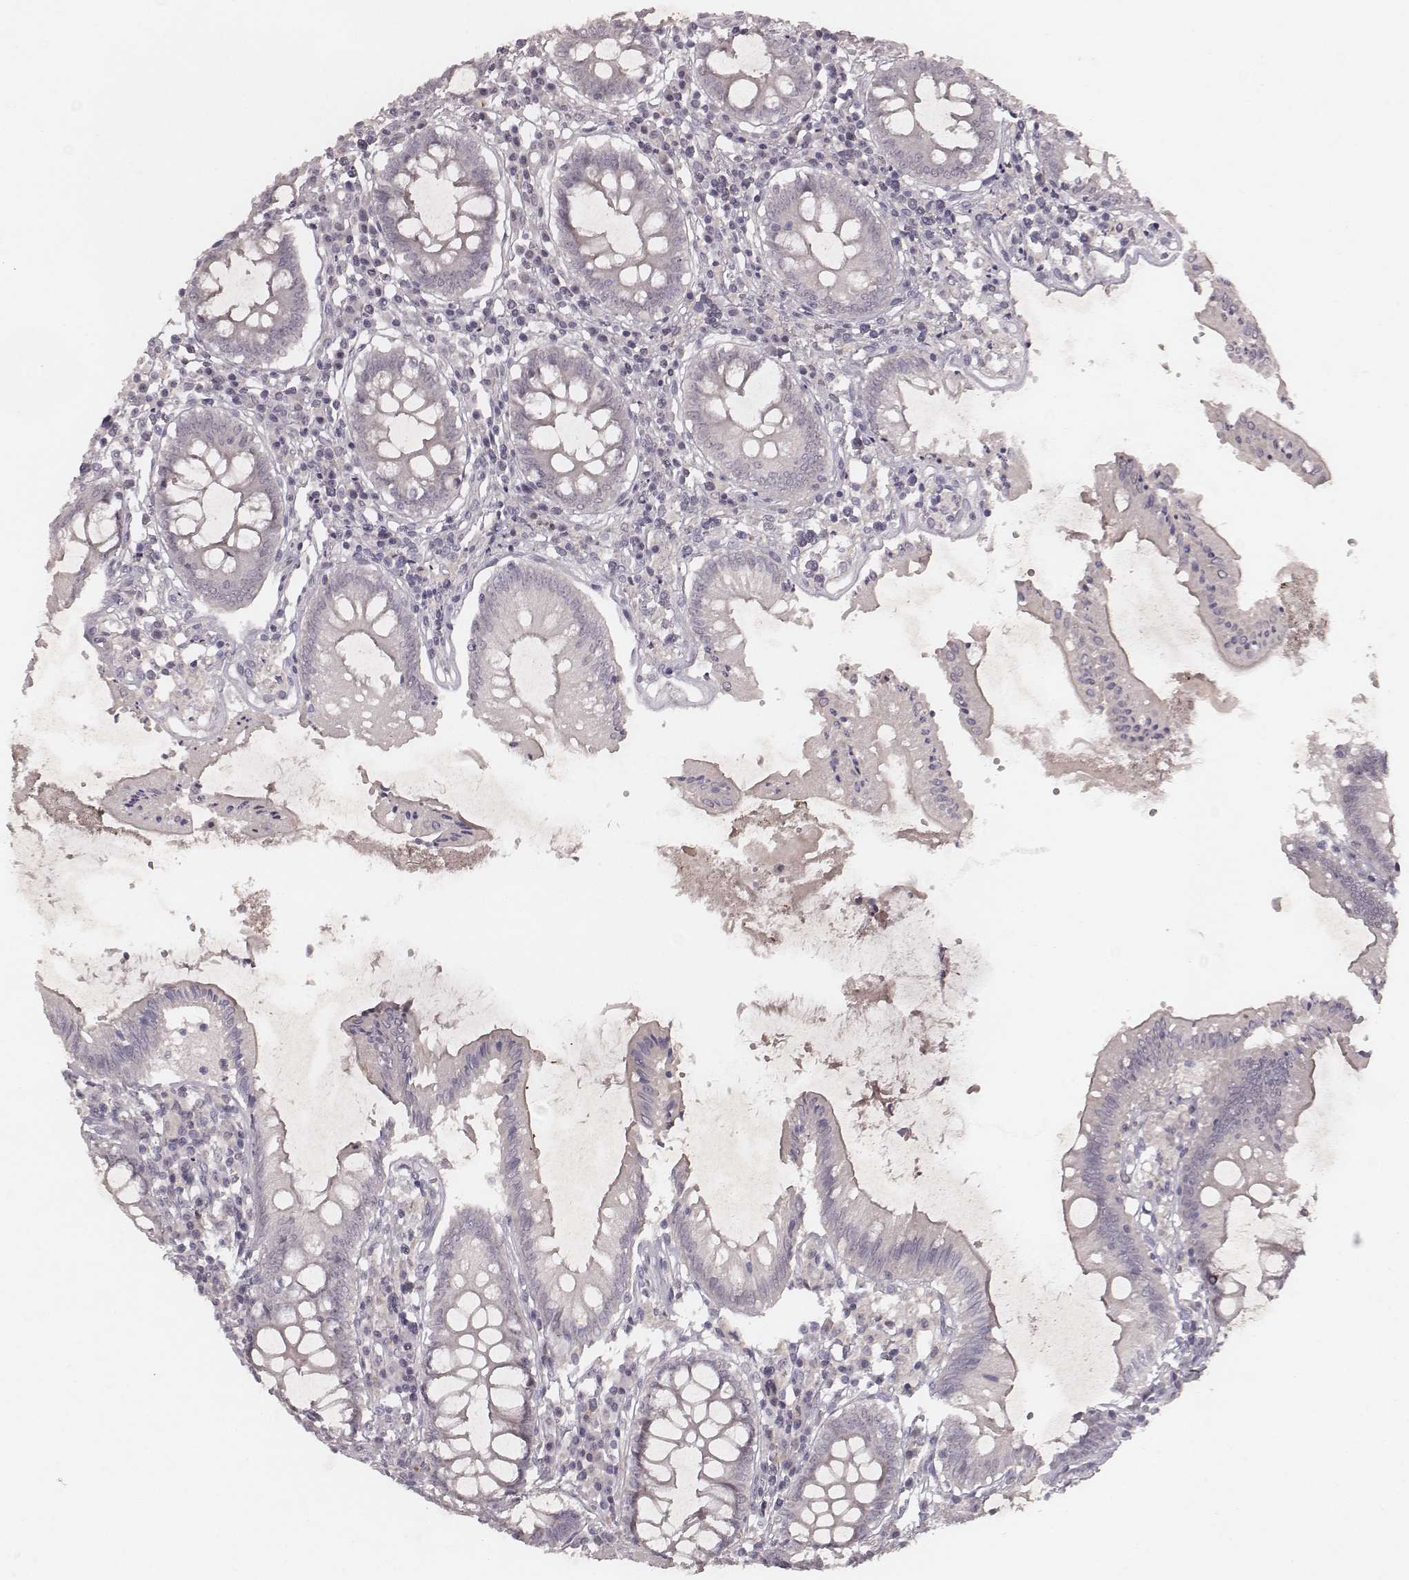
{"staining": {"intensity": "negative", "quantity": "none", "location": "none"}, "tissue": "colon", "cell_type": "Endothelial cells", "image_type": "normal", "snomed": [{"axis": "morphology", "description": "Normal tissue, NOS"}, {"axis": "morphology", "description": "Adenocarcinoma, NOS"}, {"axis": "topography", "description": "Colon"}], "caption": "Protein analysis of unremarkable colon displays no significant staining in endothelial cells. Brightfield microscopy of immunohistochemistry (IHC) stained with DAB (brown) and hematoxylin (blue), captured at high magnification.", "gene": "FAM13B", "patient": {"sex": "male", "age": 83}}